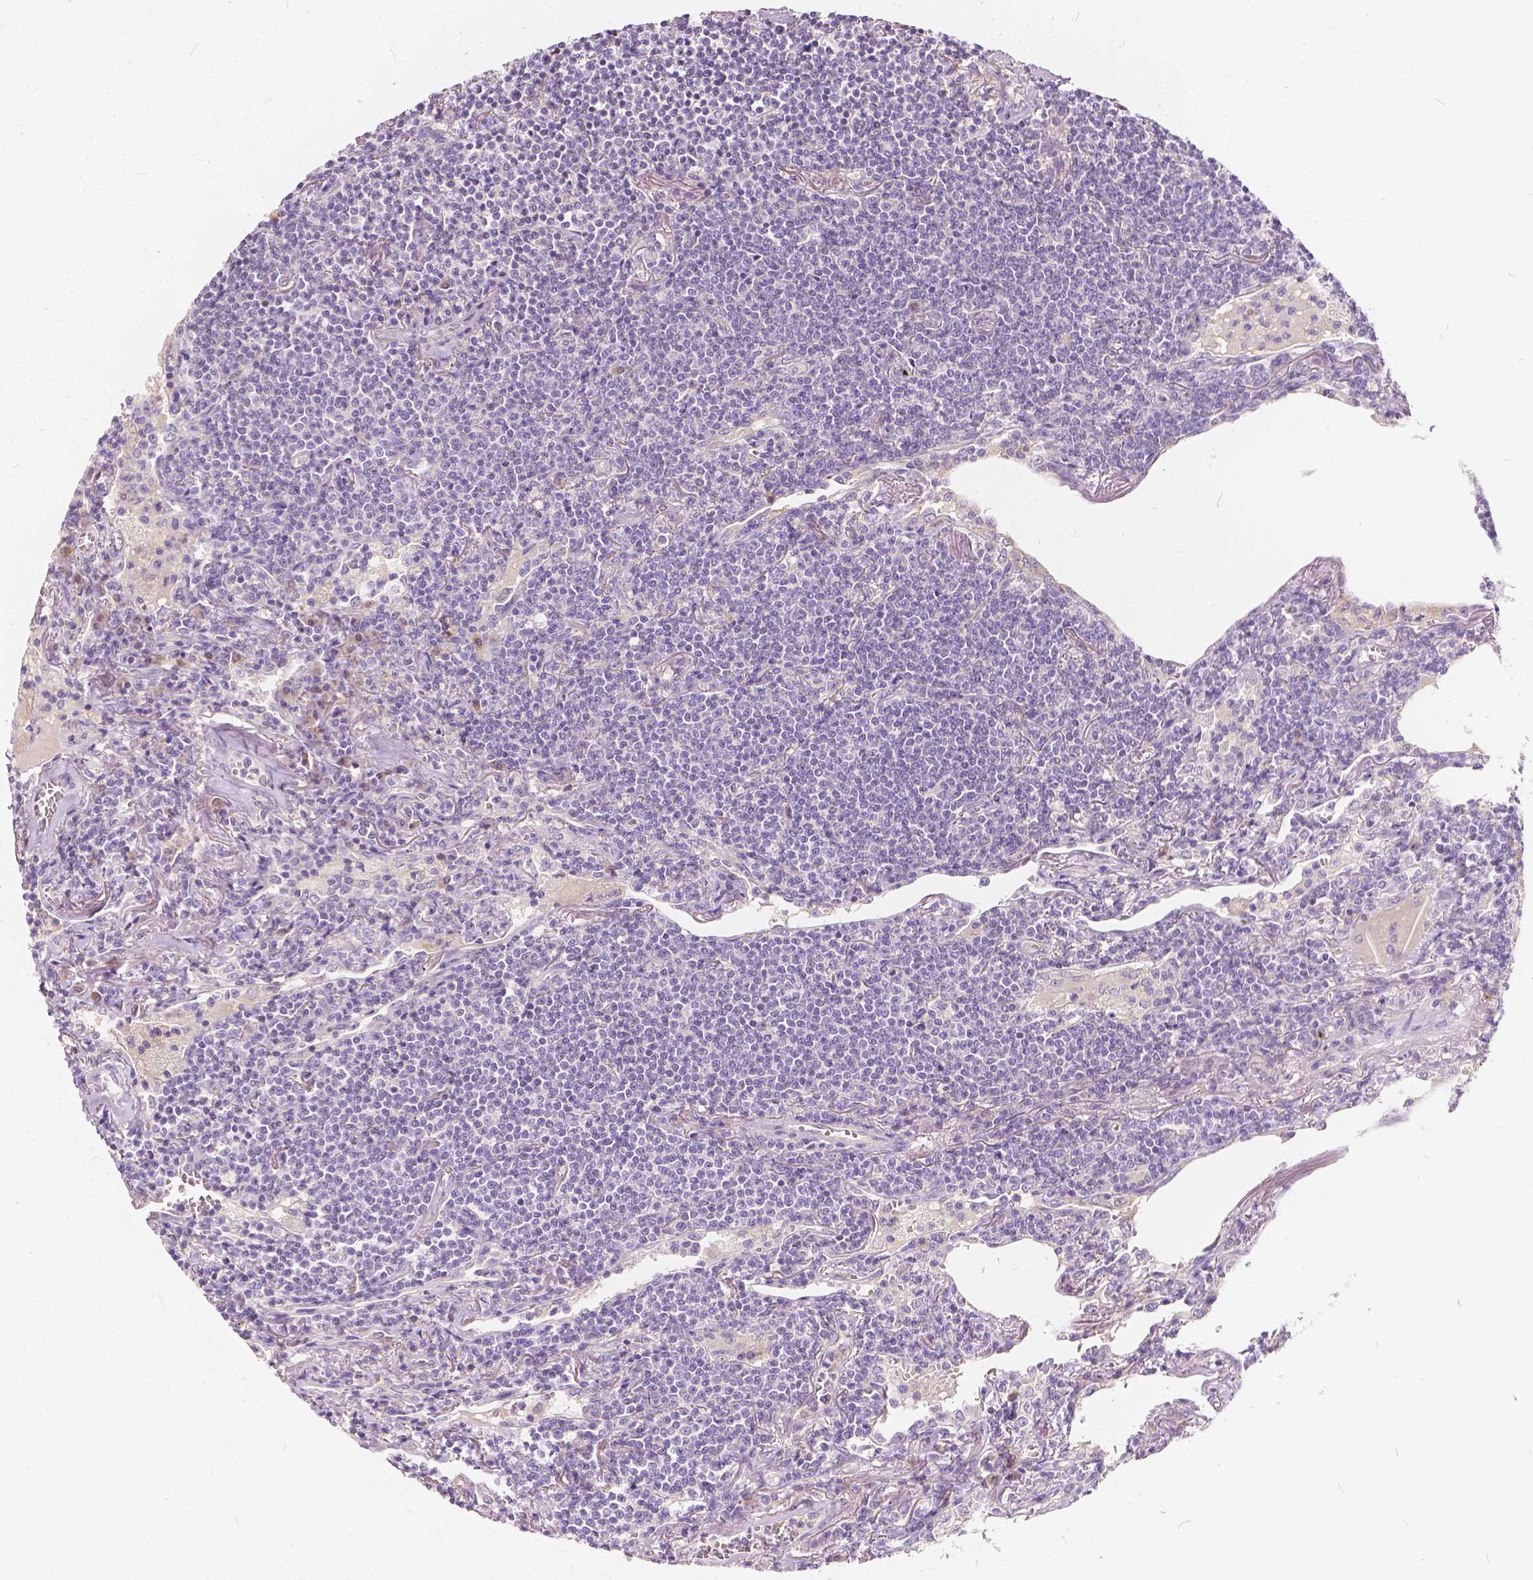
{"staining": {"intensity": "negative", "quantity": "none", "location": "none"}, "tissue": "lymphoma", "cell_type": "Tumor cells", "image_type": "cancer", "snomed": [{"axis": "morphology", "description": "Malignant lymphoma, non-Hodgkin's type, Low grade"}, {"axis": "topography", "description": "Lung"}], "caption": "Human lymphoma stained for a protein using IHC demonstrates no expression in tumor cells.", "gene": "KIAA0513", "patient": {"sex": "female", "age": 71}}